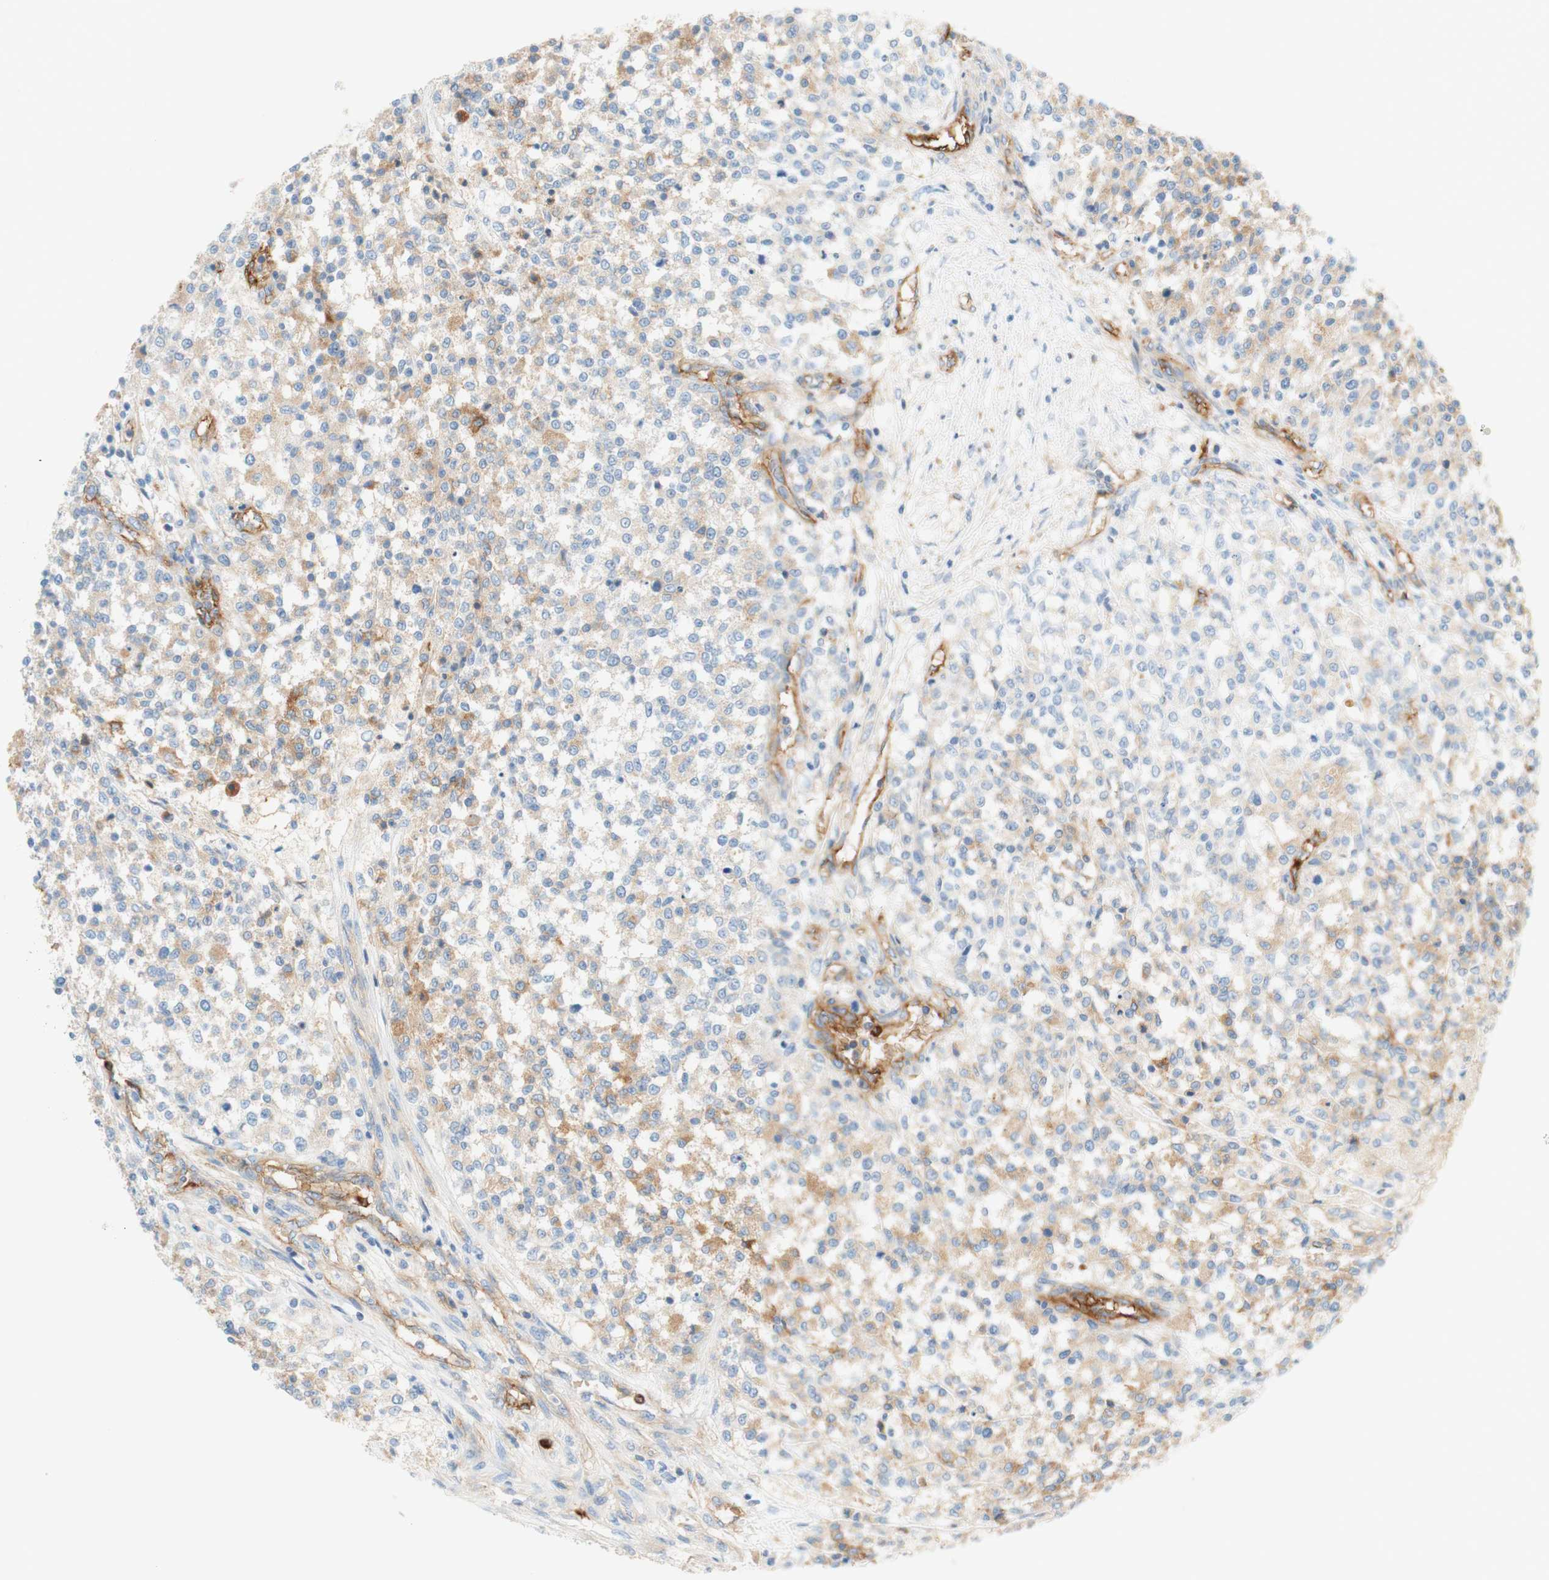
{"staining": {"intensity": "weak", "quantity": "25%-75%", "location": "cytoplasmic/membranous"}, "tissue": "testis cancer", "cell_type": "Tumor cells", "image_type": "cancer", "snomed": [{"axis": "morphology", "description": "Seminoma, NOS"}, {"axis": "topography", "description": "Testis"}], "caption": "An image of human testis seminoma stained for a protein displays weak cytoplasmic/membranous brown staining in tumor cells.", "gene": "STOM", "patient": {"sex": "male", "age": 59}}